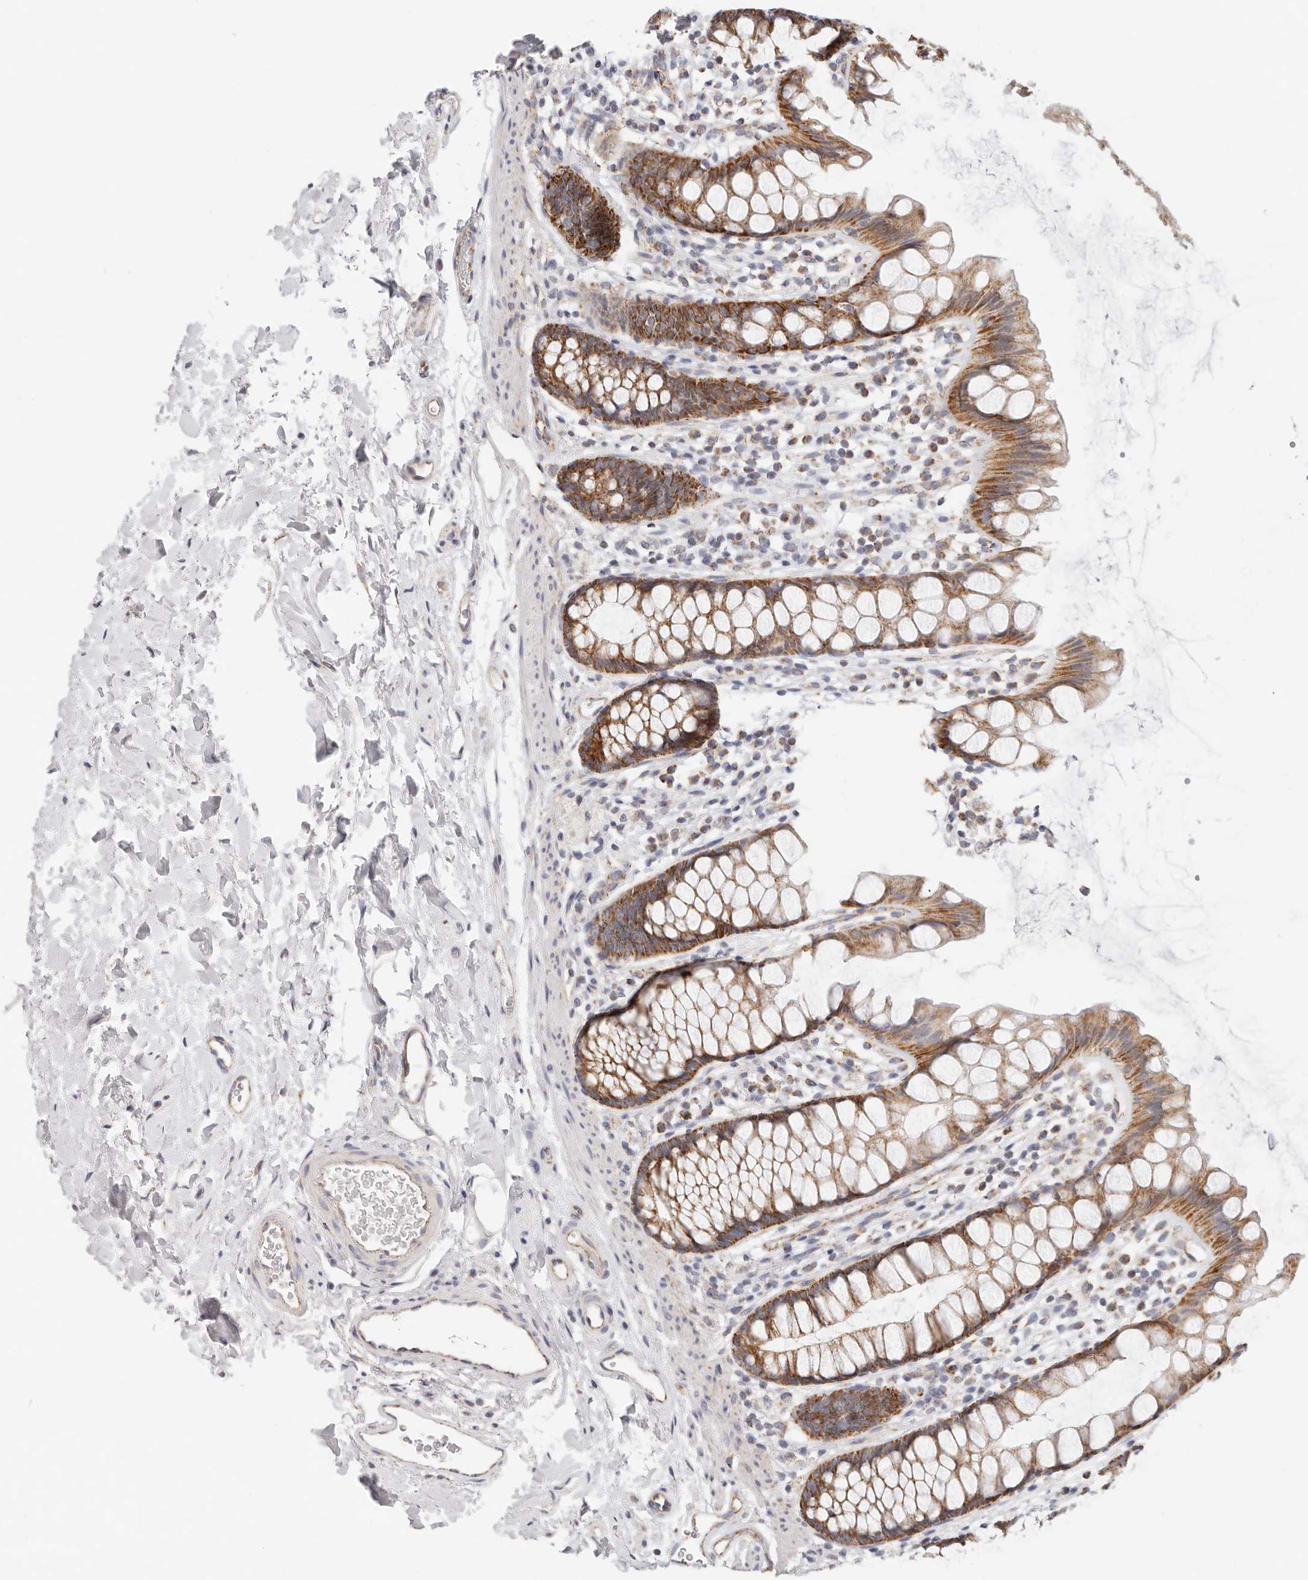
{"staining": {"intensity": "moderate", "quantity": ">75%", "location": "cytoplasmic/membranous"}, "tissue": "rectum", "cell_type": "Glandular cells", "image_type": "normal", "snomed": [{"axis": "morphology", "description": "Normal tissue, NOS"}, {"axis": "topography", "description": "Rectum"}], "caption": "Glandular cells demonstrate medium levels of moderate cytoplasmic/membranous staining in about >75% of cells in unremarkable rectum.", "gene": "AFDN", "patient": {"sex": "female", "age": 65}}